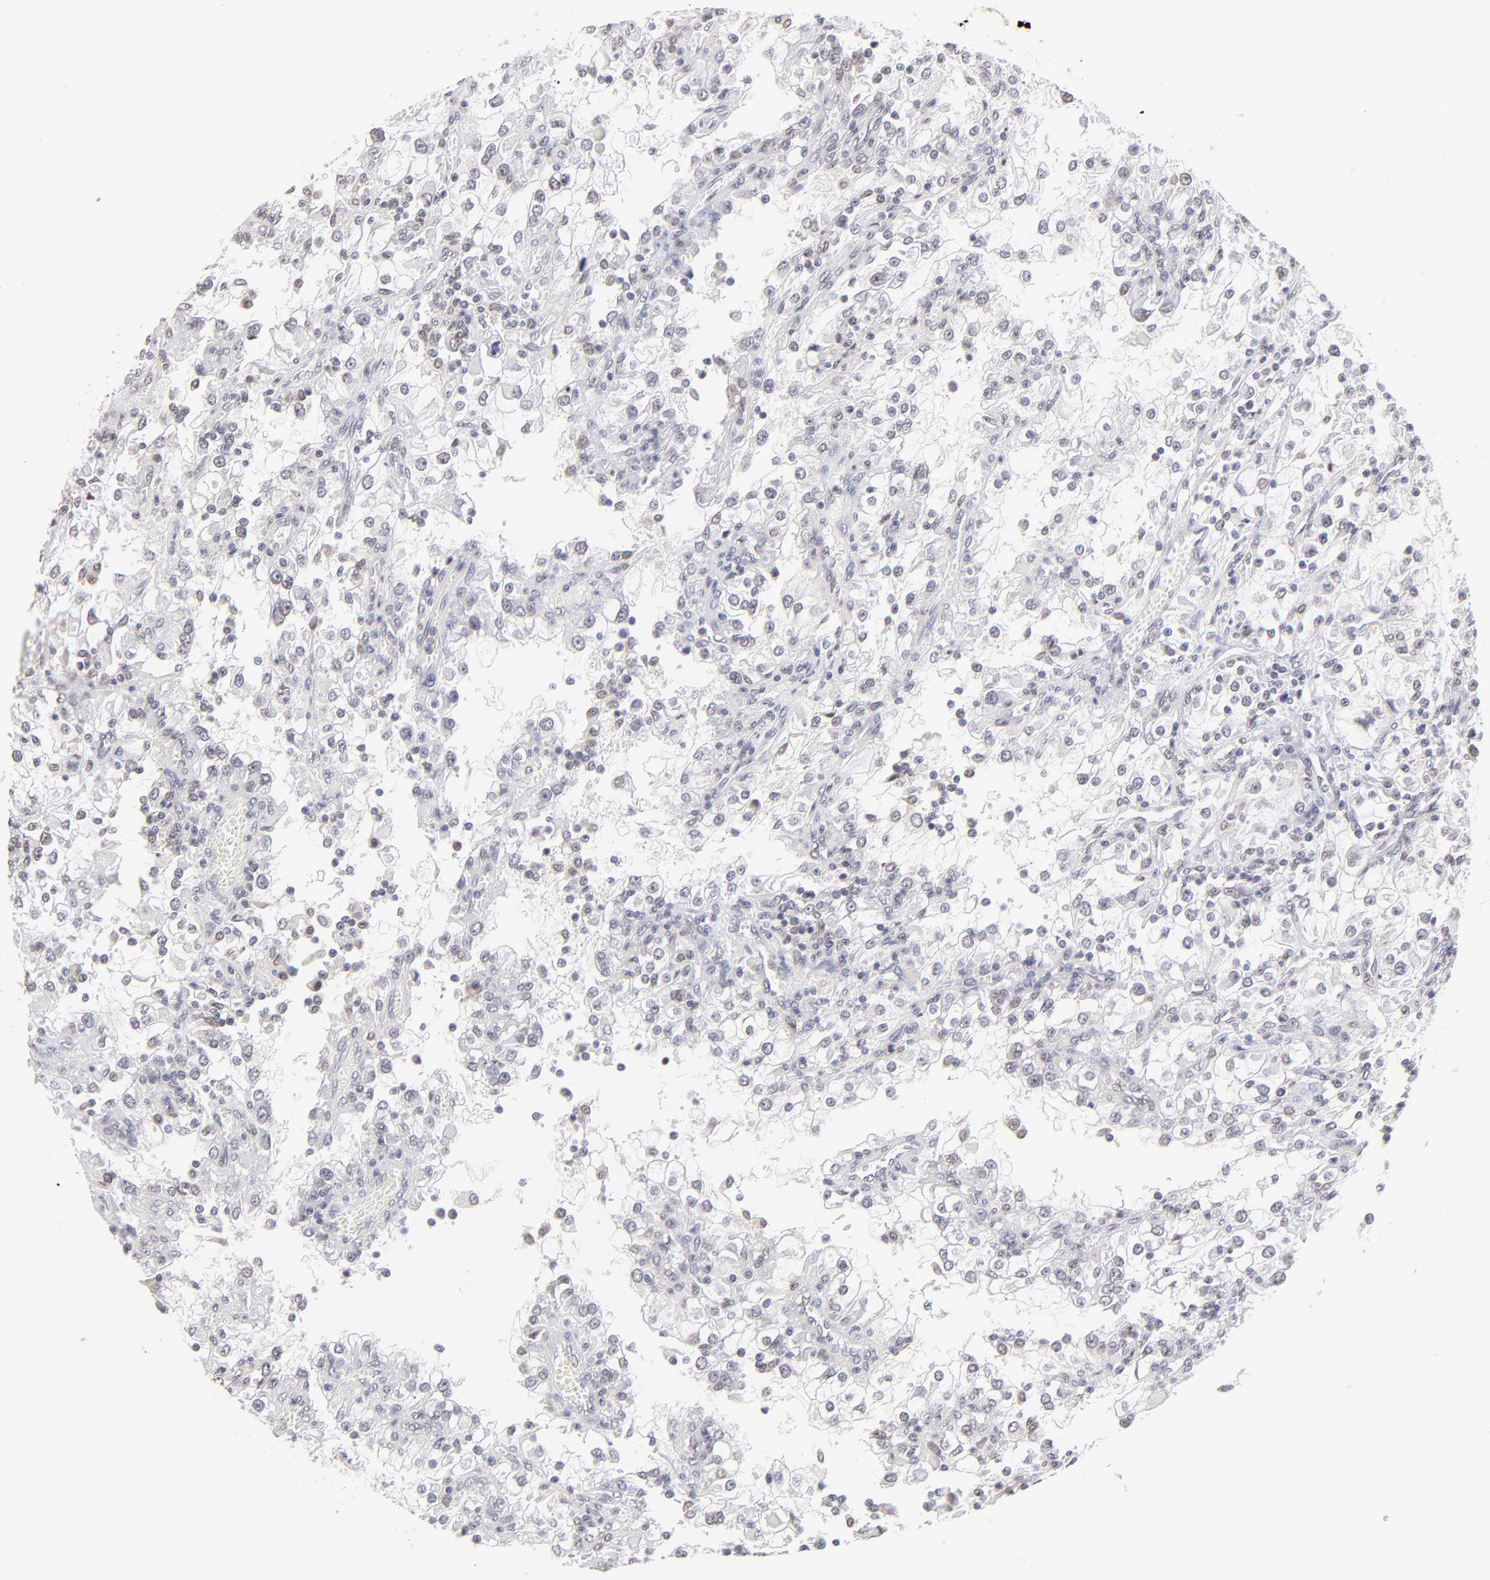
{"staining": {"intensity": "weak", "quantity": "<25%", "location": "nuclear"}, "tissue": "renal cancer", "cell_type": "Tumor cells", "image_type": "cancer", "snomed": [{"axis": "morphology", "description": "Adenocarcinoma, NOS"}, {"axis": "topography", "description": "Kidney"}], "caption": "Tumor cells show no significant positivity in renal adenocarcinoma. The staining was performed using DAB to visualize the protein expression in brown, while the nuclei were stained in blue with hematoxylin (Magnification: 20x).", "gene": "ZNF670", "patient": {"sex": "female", "age": 52}}